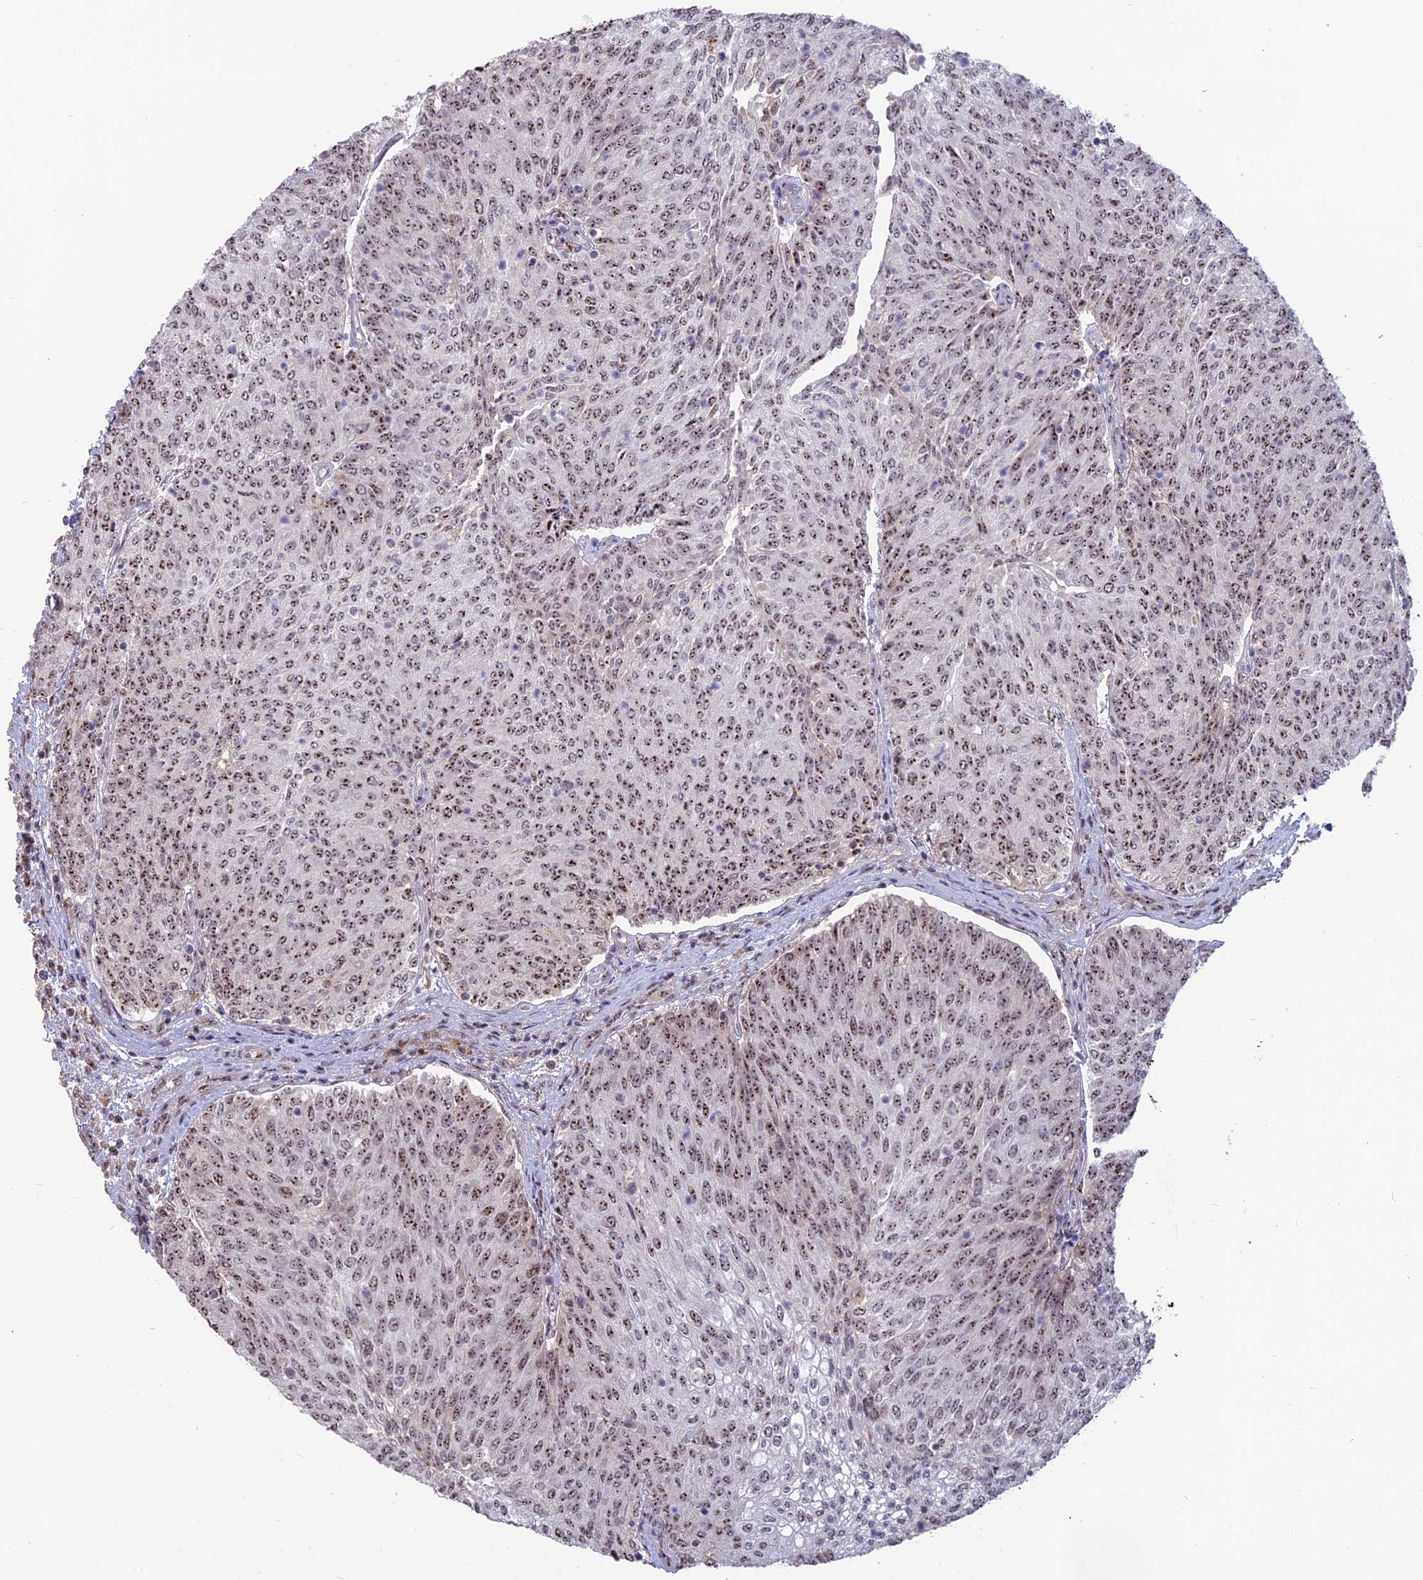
{"staining": {"intensity": "strong", "quantity": ">75%", "location": "nuclear"}, "tissue": "urothelial cancer", "cell_type": "Tumor cells", "image_type": "cancer", "snomed": [{"axis": "morphology", "description": "Urothelial carcinoma, High grade"}, {"axis": "topography", "description": "Urinary bladder"}], "caption": "This is a histology image of immunohistochemistry staining of urothelial carcinoma (high-grade), which shows strong expression in the nuclear of tumor cells.", "gene": "FAM131A", "patient": {"sex": "female", "age": 79}}